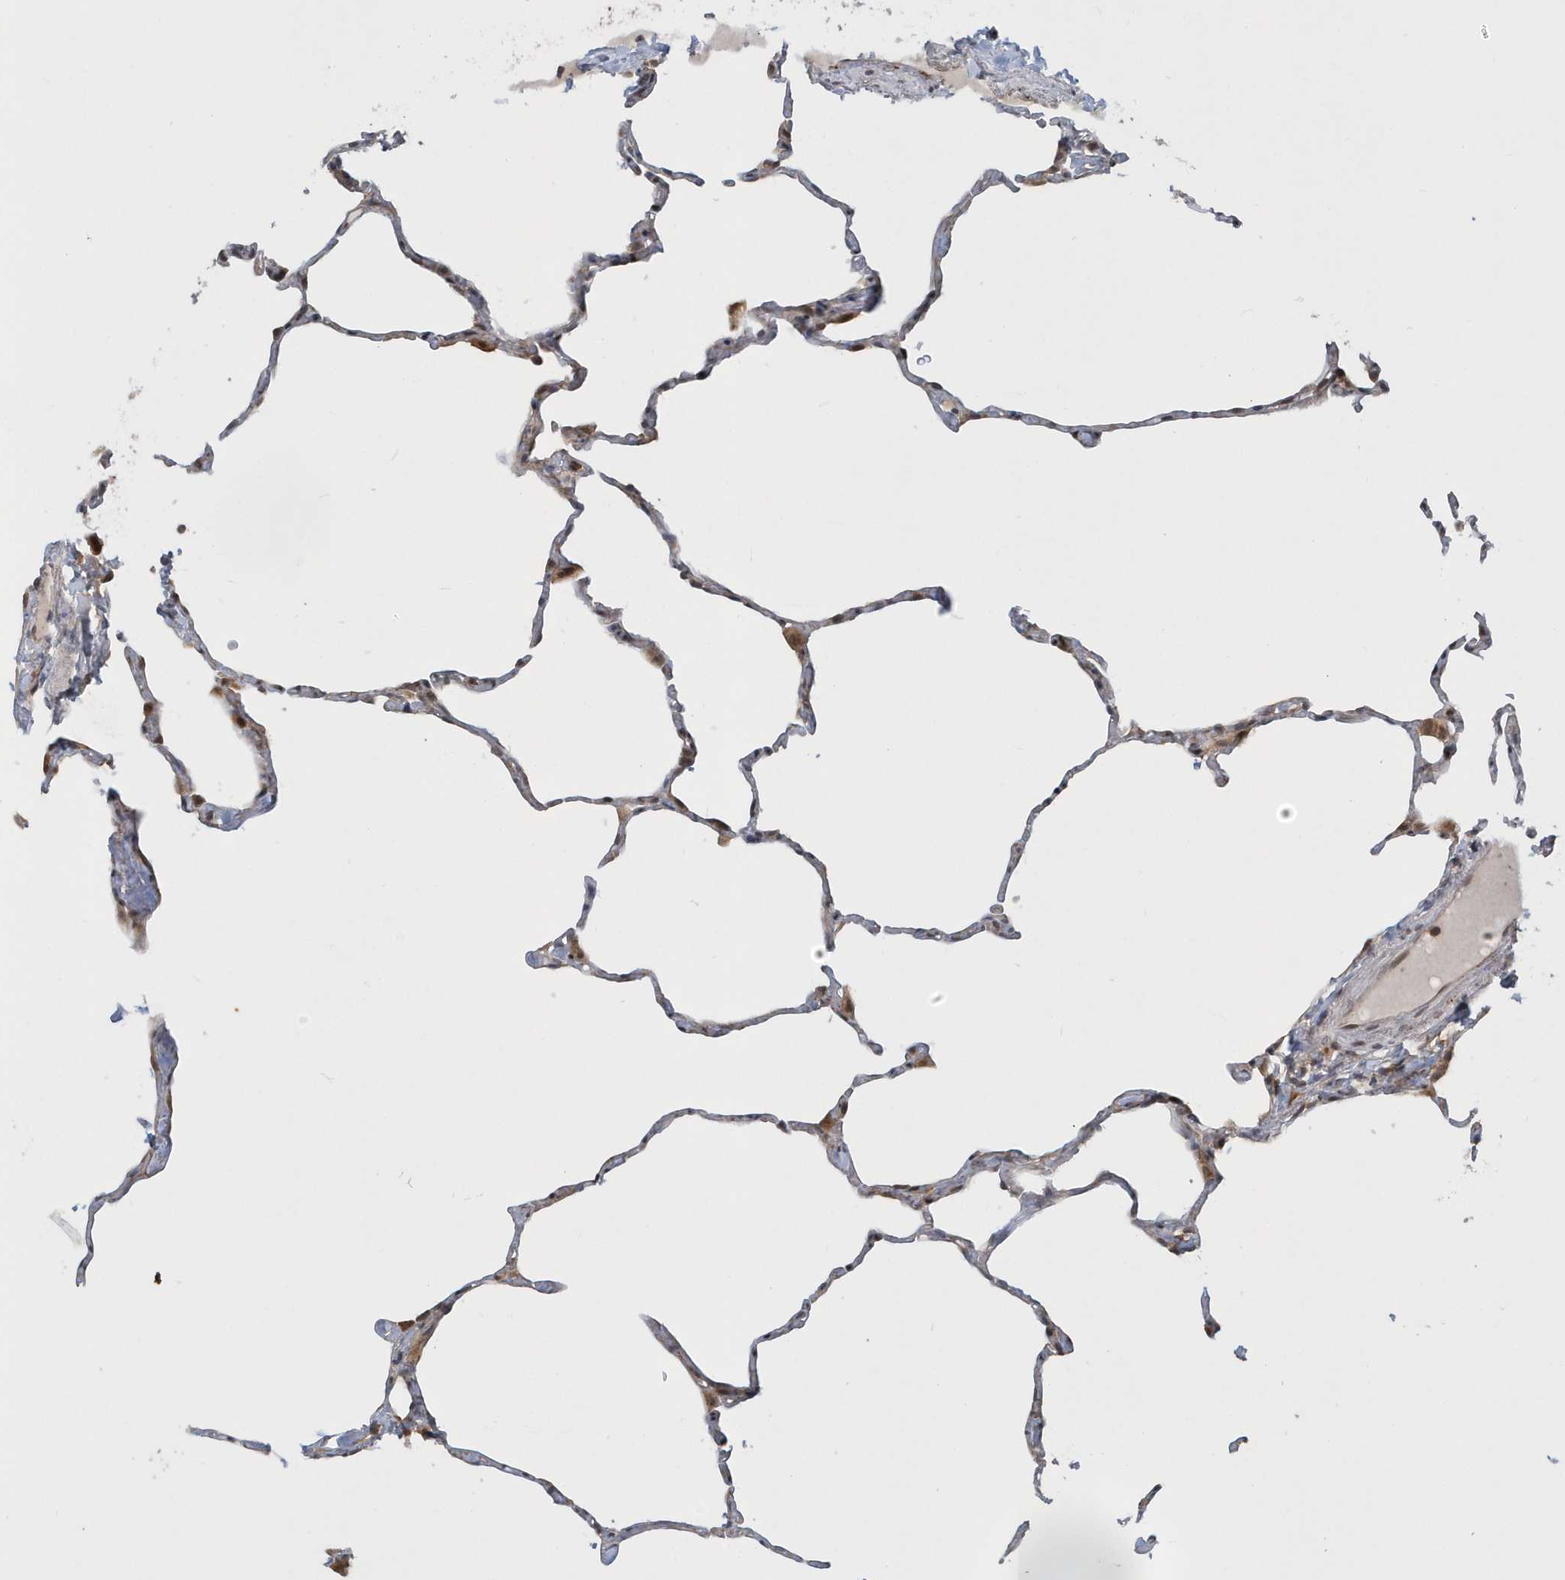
{"staining": {"intensity": "moderate", "quantity": "<25%", "location": "cytoplasmic/membranous"}, "tissue": "lung", "cell_type": "Alveolar cells", "image_type": "normal", "snomed": [{"axis": "morphology", "description": "Normal tissue, NOS"}, {"axis": "topography", "description": "Lung"}], "caption": "Brown immunohistochemical staining in unremarkable lung exhibits moderate cytoplasmic/membranous staining in about <25% of alveolar cells. The staining was performed using DAB, with brown indicating positive protein expression. Nuclei are stained blue with hematoxylin.", "gene": "ATG4A", "patient": {"sex": "male", "age": 65}}